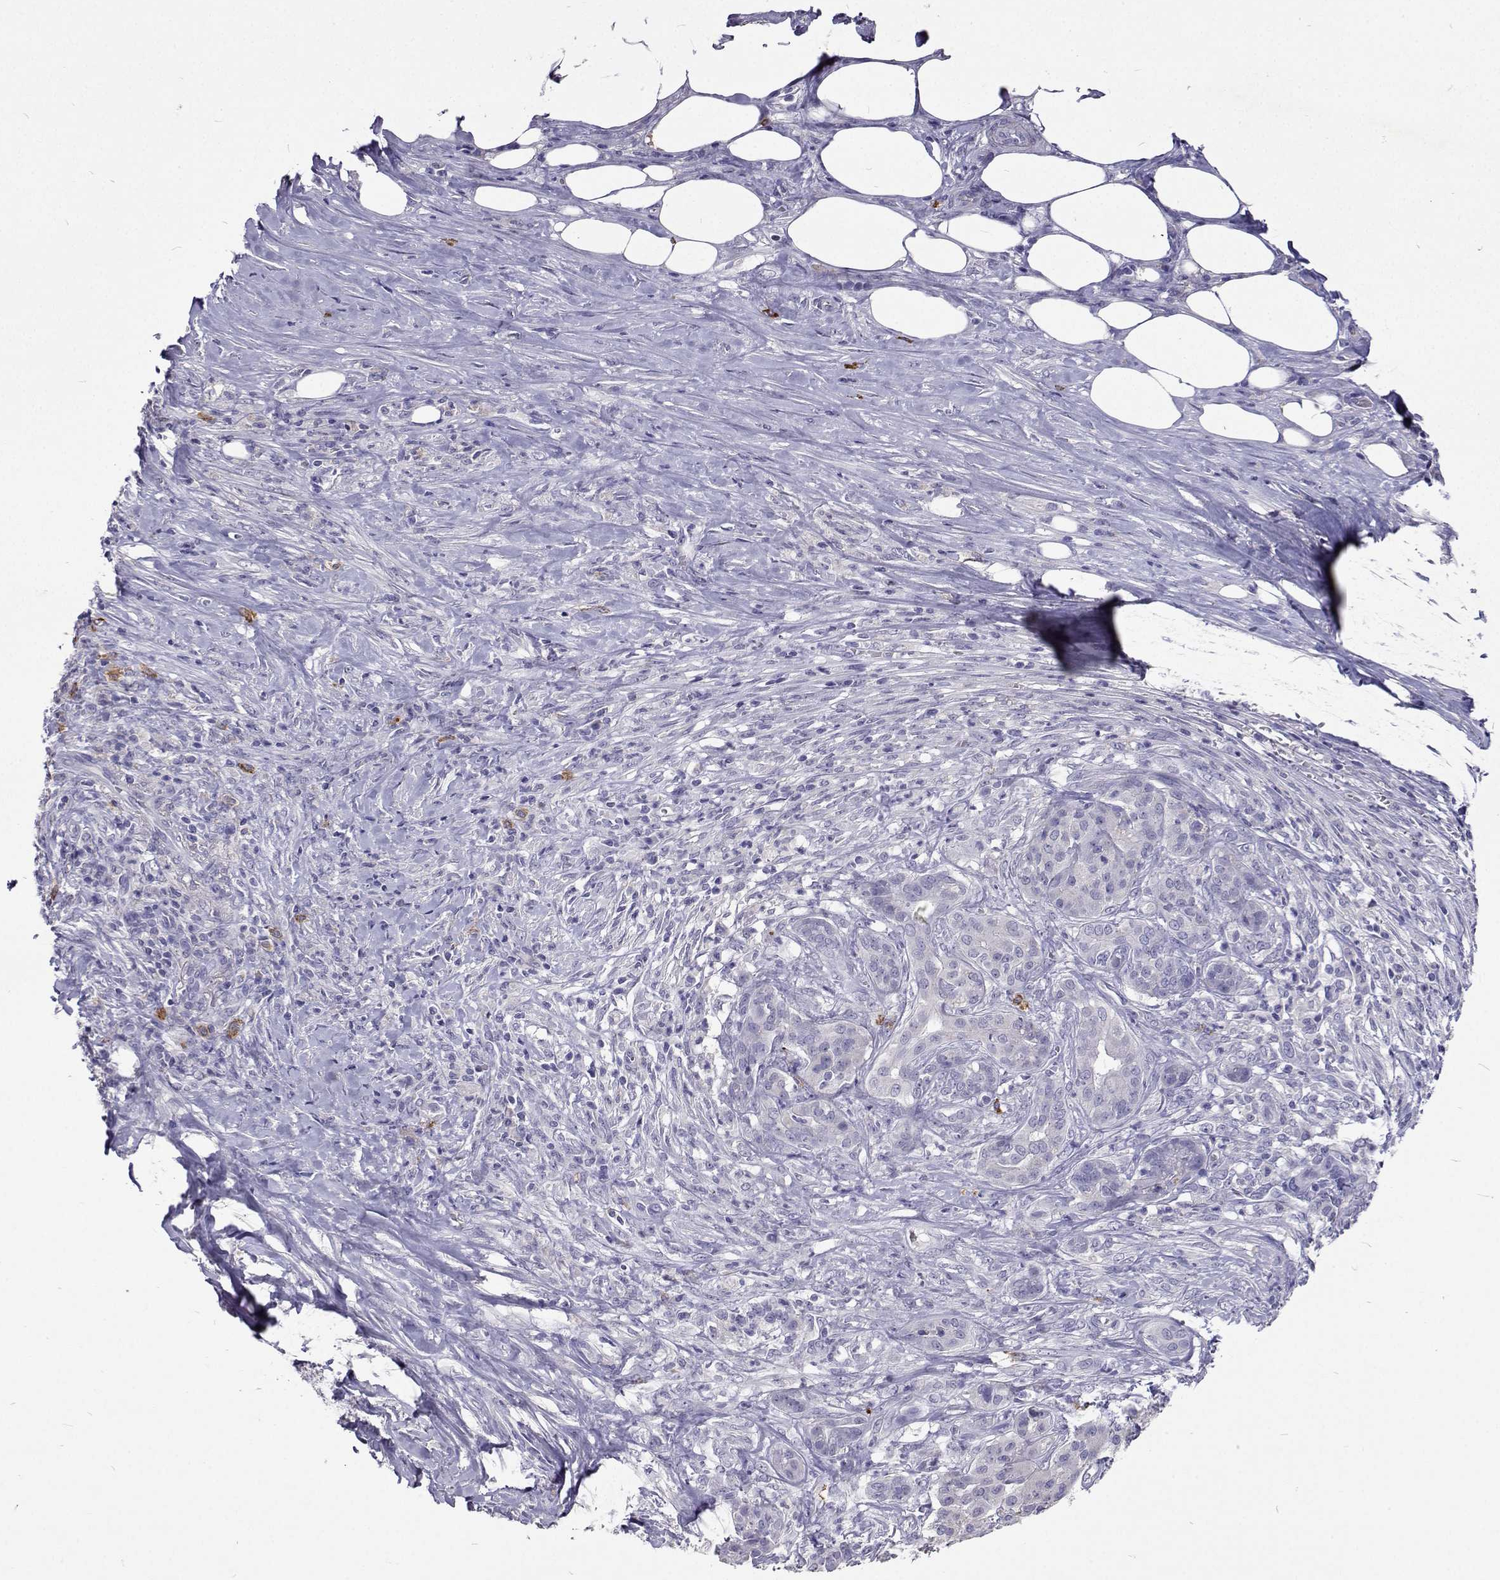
{"staining": {"intensity": "negative", "quantity": "none", "location": "none"}, "tissue": "pancreatic cancer", "cell_type": "Tumor cells", "image_type": "cancer", "snomed": [{"axis": "morphology", "description": "Normal tissue, NOS"}, {"axis": "morphology", "description": "Inflammation, NOS"}, {"axis": "morphology", "description": "Adenocarcinoma, NOS"}, {"axis": "topography", "description": "Pancreas"}], "caption": "IHC micrograph of neoplastic tissue: pancreatic cancer (adenocarcinoma) stained with DAB (3,3'-diaminobenzidine) demonstrates no significant protein staining in tumor cells.", "gene": "CFAP44", "patient": {"sex": "male", "age": 57}}